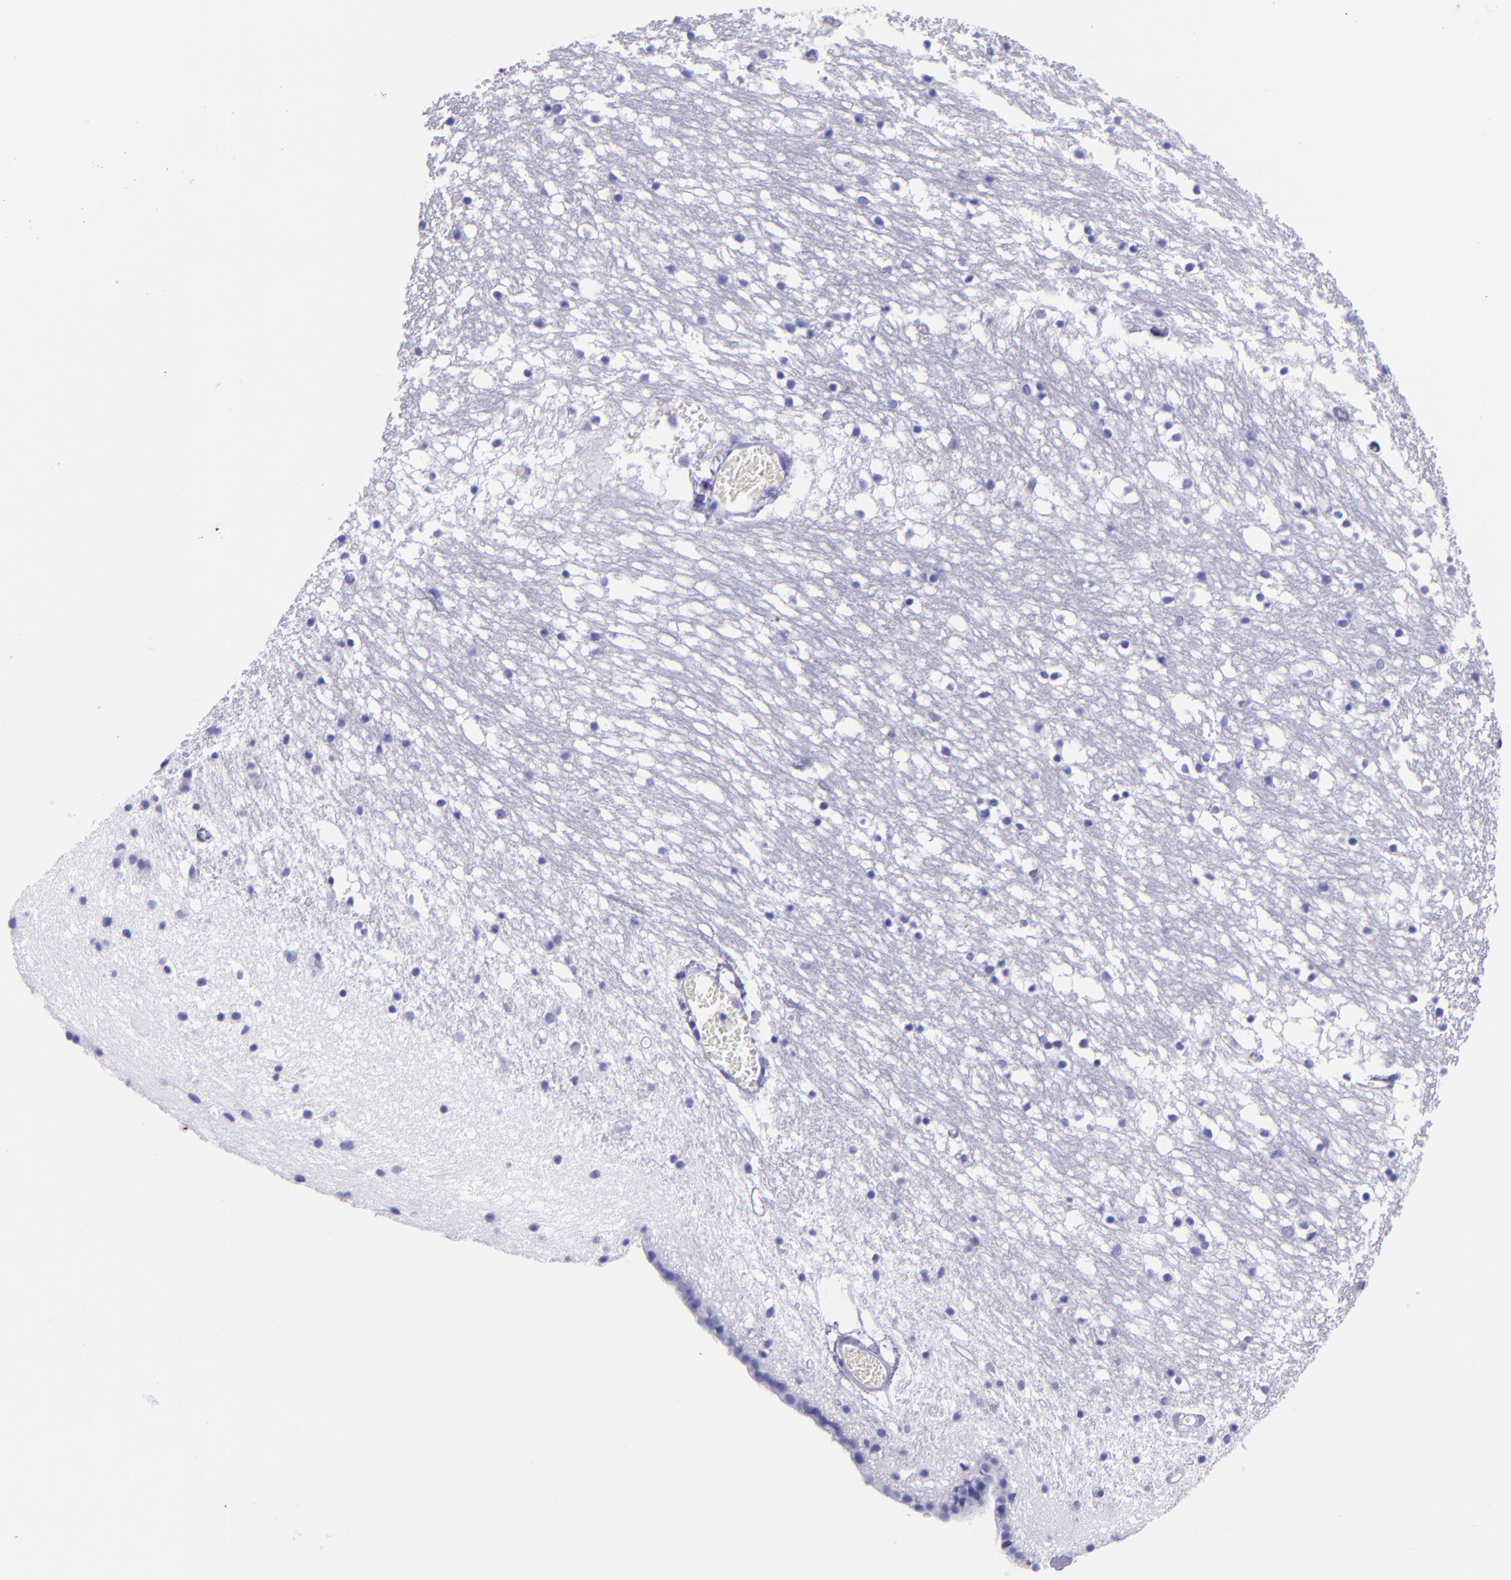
{"staining": {"intensity": "negative", "quantity": "none", "location": "none"}, "tissue": "caudate", "cell_type": "Glial cells", "image_type": "normal", "snomed": [{"axis": "morphology", "description": "Normal tissue, NOS"}, {"axis": "topography", "description": "Lateral ventricle wall"}], "caption": "The photomicrograph reveals no staining of glial cells in benign caudate. (DAB immunohistochemistry visualized using brightfield microscopy, high magnification).", "gene": "SLPI", "patient": {"sex": "male", "age": 45}}